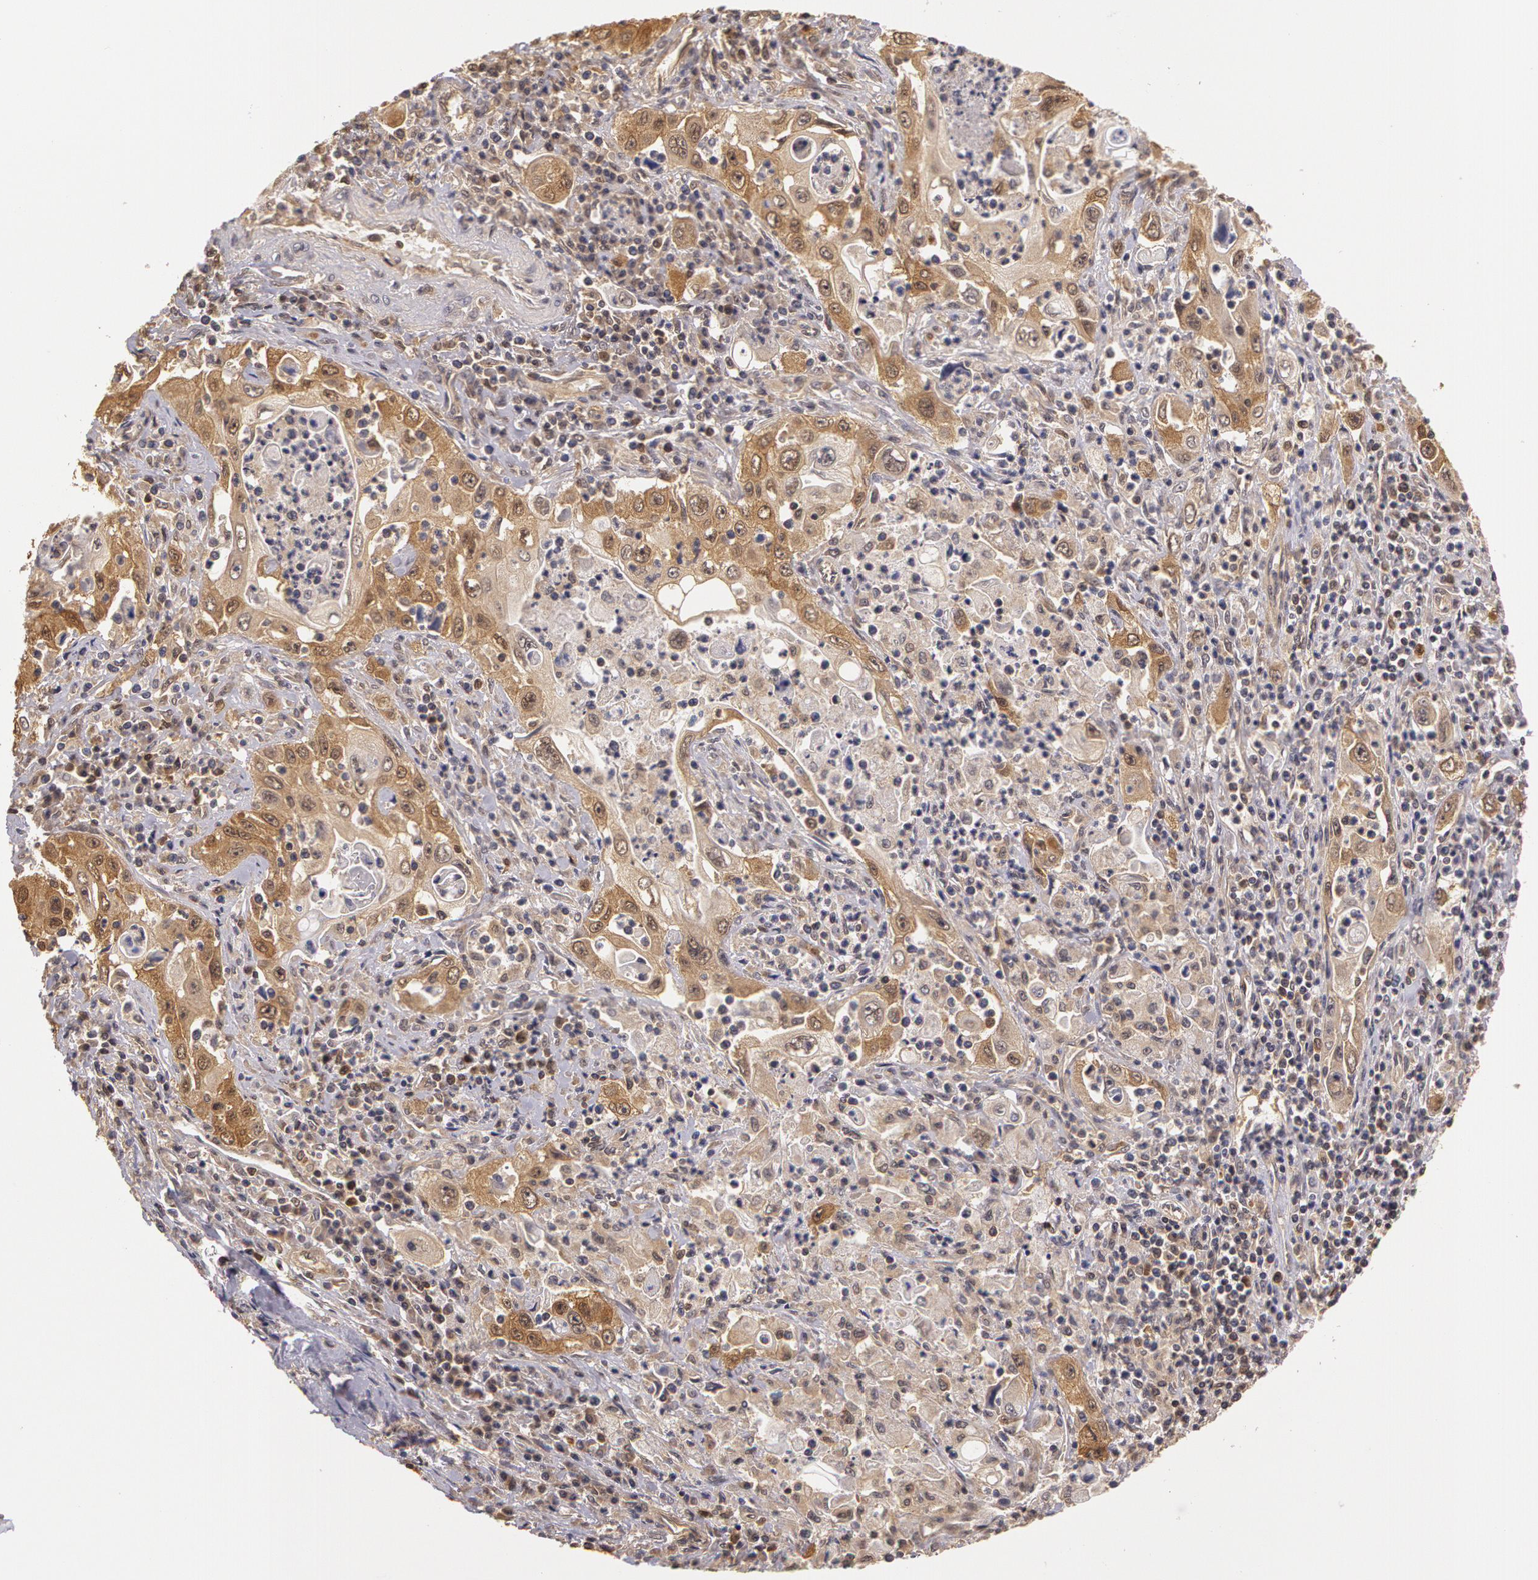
{"staining": {"intensity": "weak", "quantity": ">75%", "location": "cytoplasmic/membranous"}, "tissue": "pancreatic cancer", "cell_type": "Tumor cells", "image_type": "cancer", "snomed": [{"axis": "morphology", "description": "Adenocarcinoma, NOS"}, {"axis": "topography", "description": "Pancreas"}], "caption": "Protein expression analysis of adenocarcinoma (pancreatic) shows weak cytoplasmic/membranous staining in about >75% of tumor cells. (brown staining indicates protein expression, while blue staining denotes nuclei).", "gene": "AHSA1", "patient": {"sex": "male", "age": 70}}